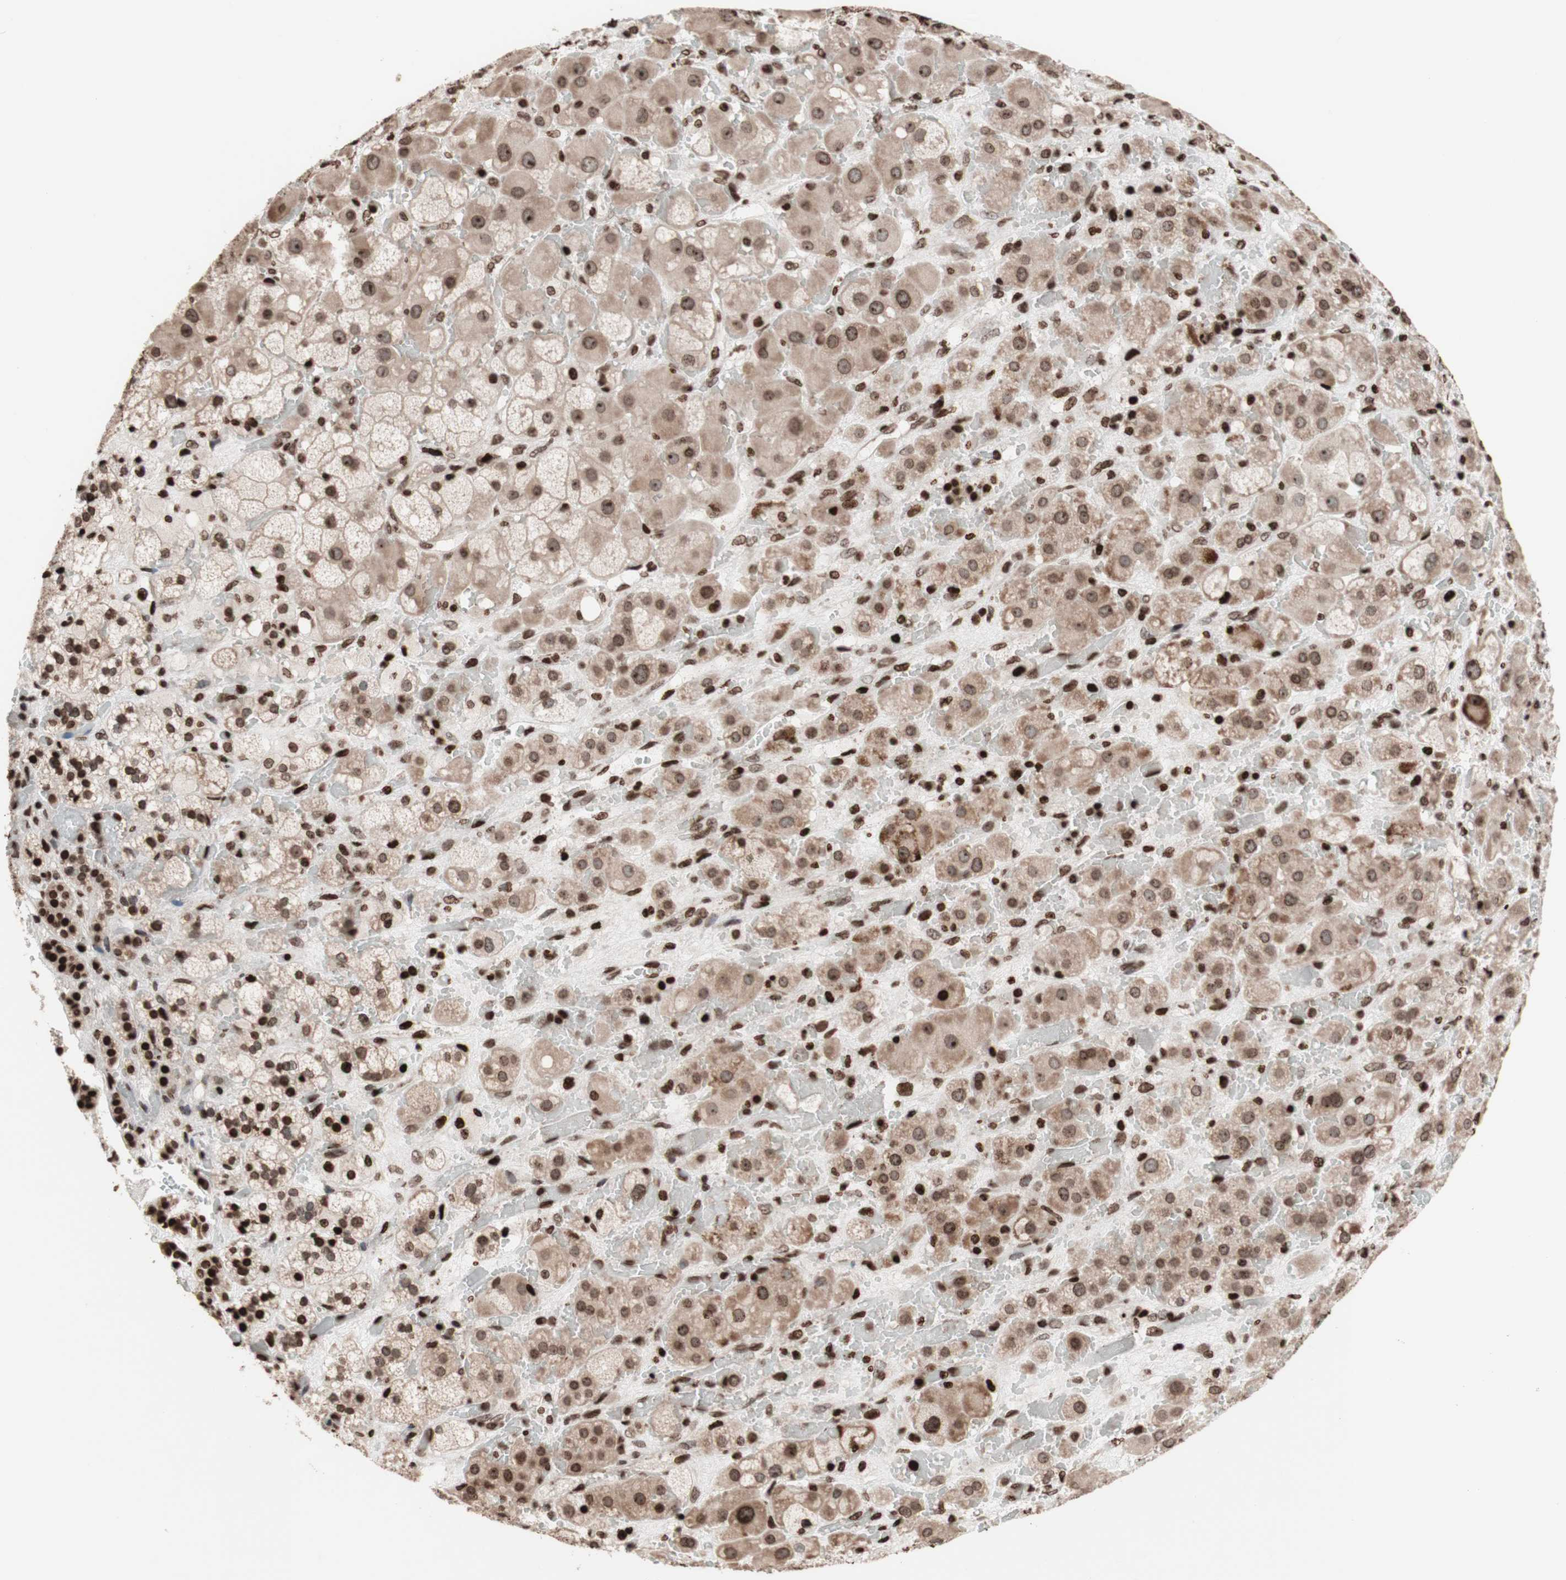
{"staining": {"intensity": "strong", "quantity": ">75%", "location": "cytoplasmic/membranous,nuclear"}, "tissue": "adrenal gland", "cell_type": "Glandular cells", "image_type": "normal", "snomed": [{"axis": "morphology", "description": "Normal tissue, NOS"}, {"axis": "topography", "description": "Adrenal gland"}], "caption": "Normal adrenal gland reveals strong cytoplasmic/membranous,nuclear positivity in approximately >75% of glandular cells, visualized by immunohistochemistry. The staining was performed using DAB, with brown indicating positive protein expression. Nuclei are stained blue with hematoxylin.", "gene": "NCAPD2", "patient": {"sex": "female", "age": 47}}